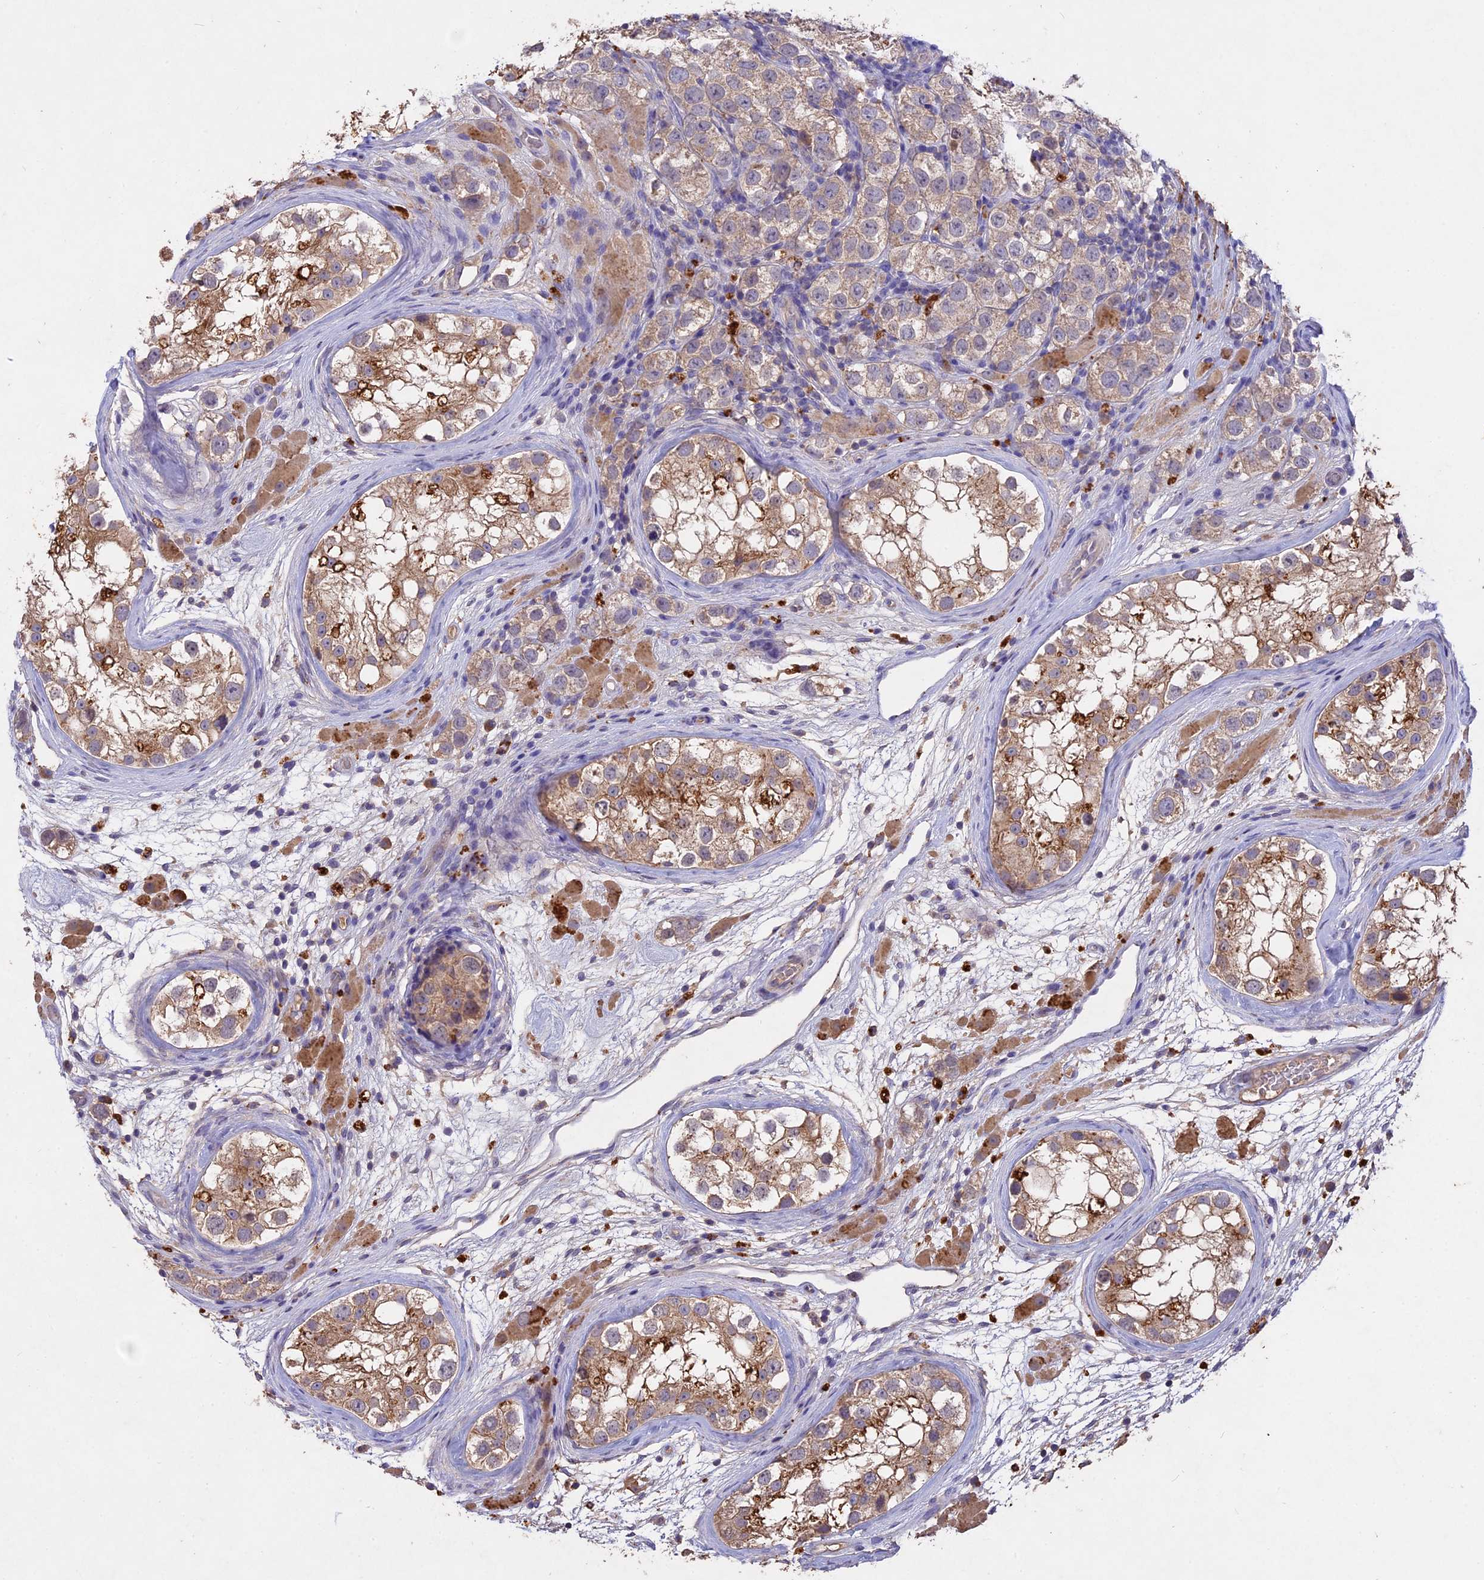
{"staining": {"intensity": "weak", "quantity": "25%-75%", "location": "cytoplasmic/membranous"}, "tissue": "testis cancer", "cell_type": "Tumor cells", "image_type": "cancer", "snomed": [{"axis": "morphology", "description": "Seminoma, NOS"}, {"axis": "topography", "description": "Testis"}], "caption": "Immunohistochemistry of testis seminoma reveals low levels of weak cytoplasmic/membranous expression in about 25%-75% of tumor cells. Nuclei are stained in blue.", "gene": "SLC26A4", "patient": {"sex": "male", "age": 28}}